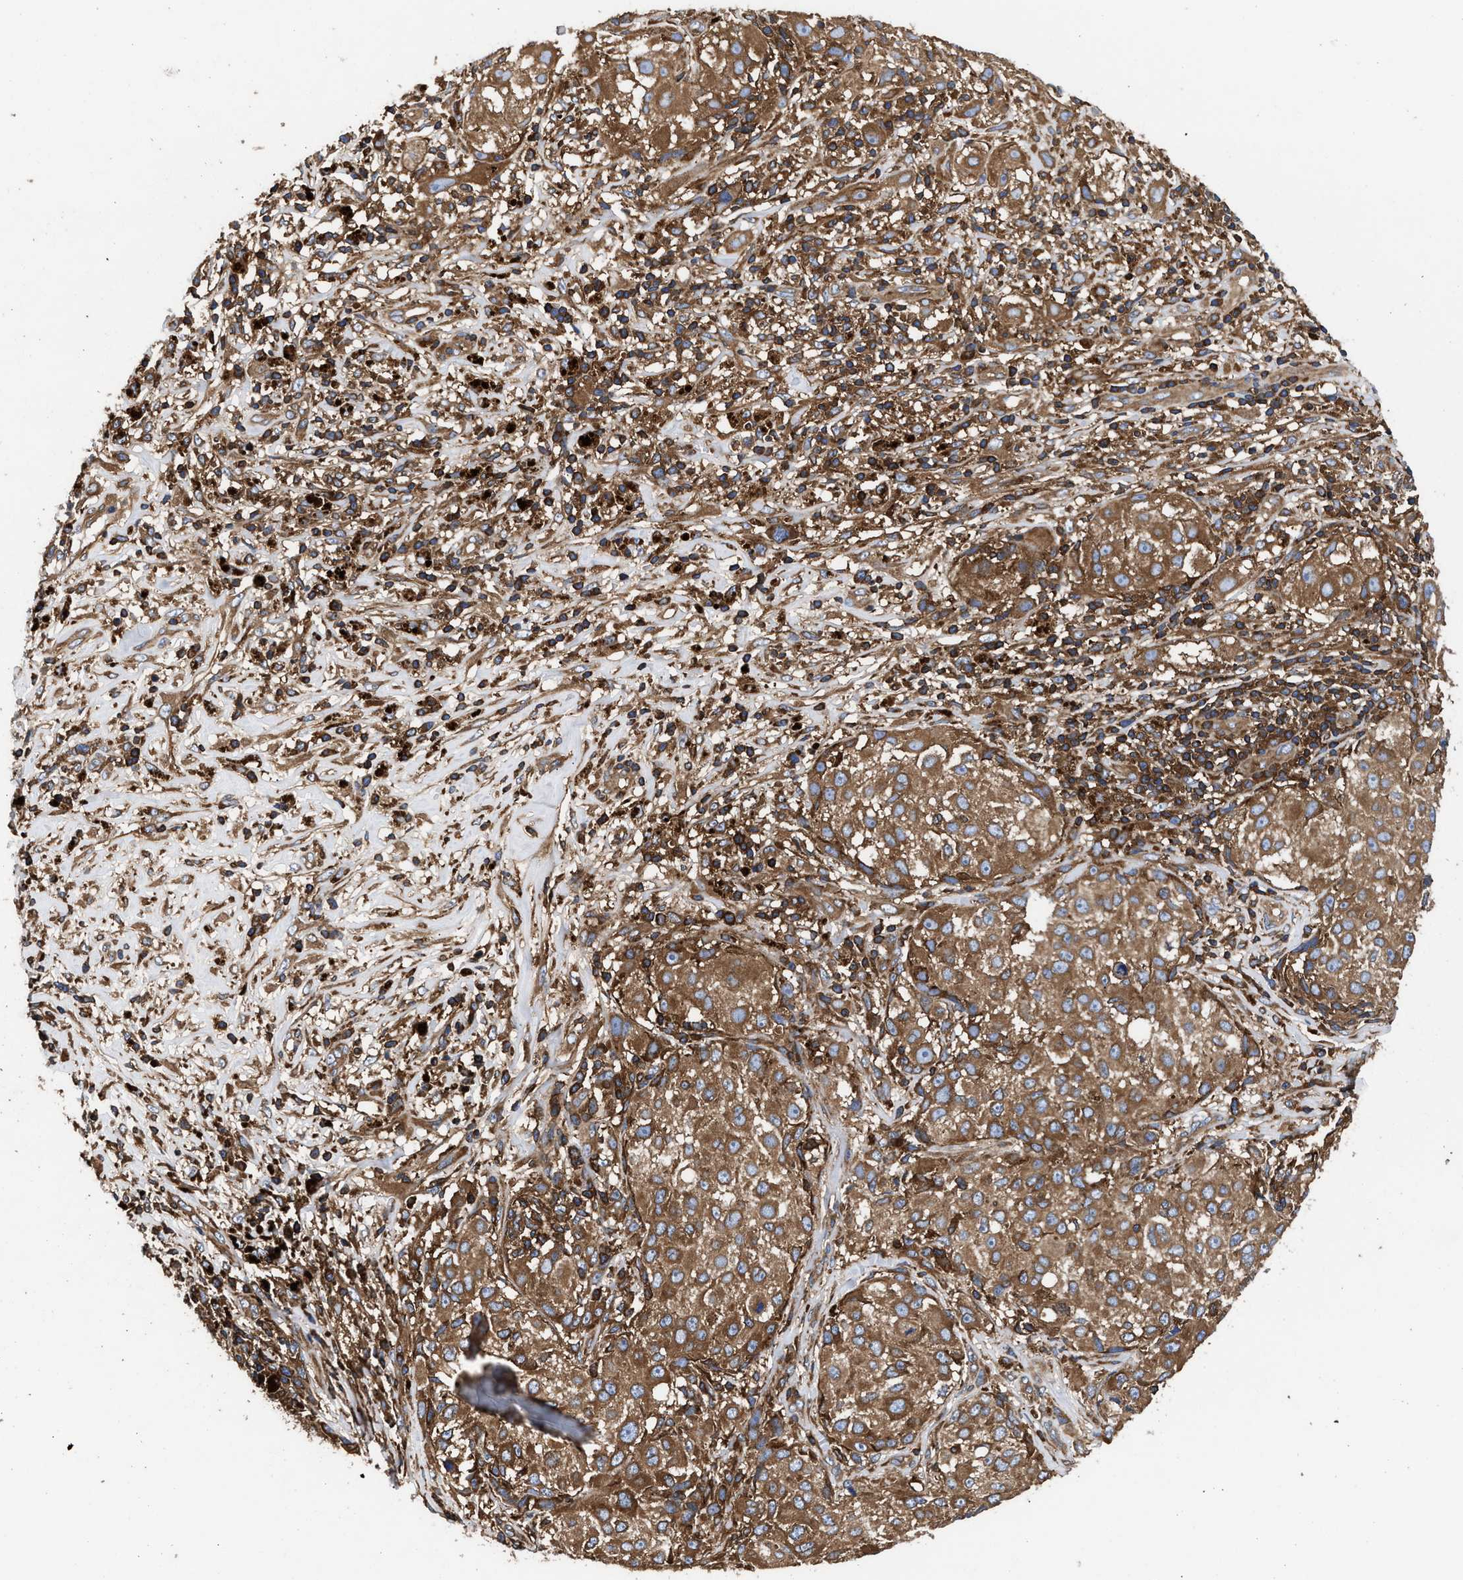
{"staining": {"intensity": "moderate", "quantity": ">75%", "location": "cytoplasmic/membranous"}, "tissue": "melanoma", "cell_type": "Tumor cells", "image_type": "cancer", "snomed": [{"axis": "morphology", "description": "Necrosis, NOS"}, {"axis": "morphology", "description": "Malignant melanoma, NOS"}, {"axis": "topography", "description": "Skin"}], "caption": "Human malignant melanoma stained with a brown dye demonstrates moderate cytoplasmic/membranous positive staining in about >75% of tumor cells.", "gene": "KYAT1", "patient": {"sex": "female", "age": 87}}